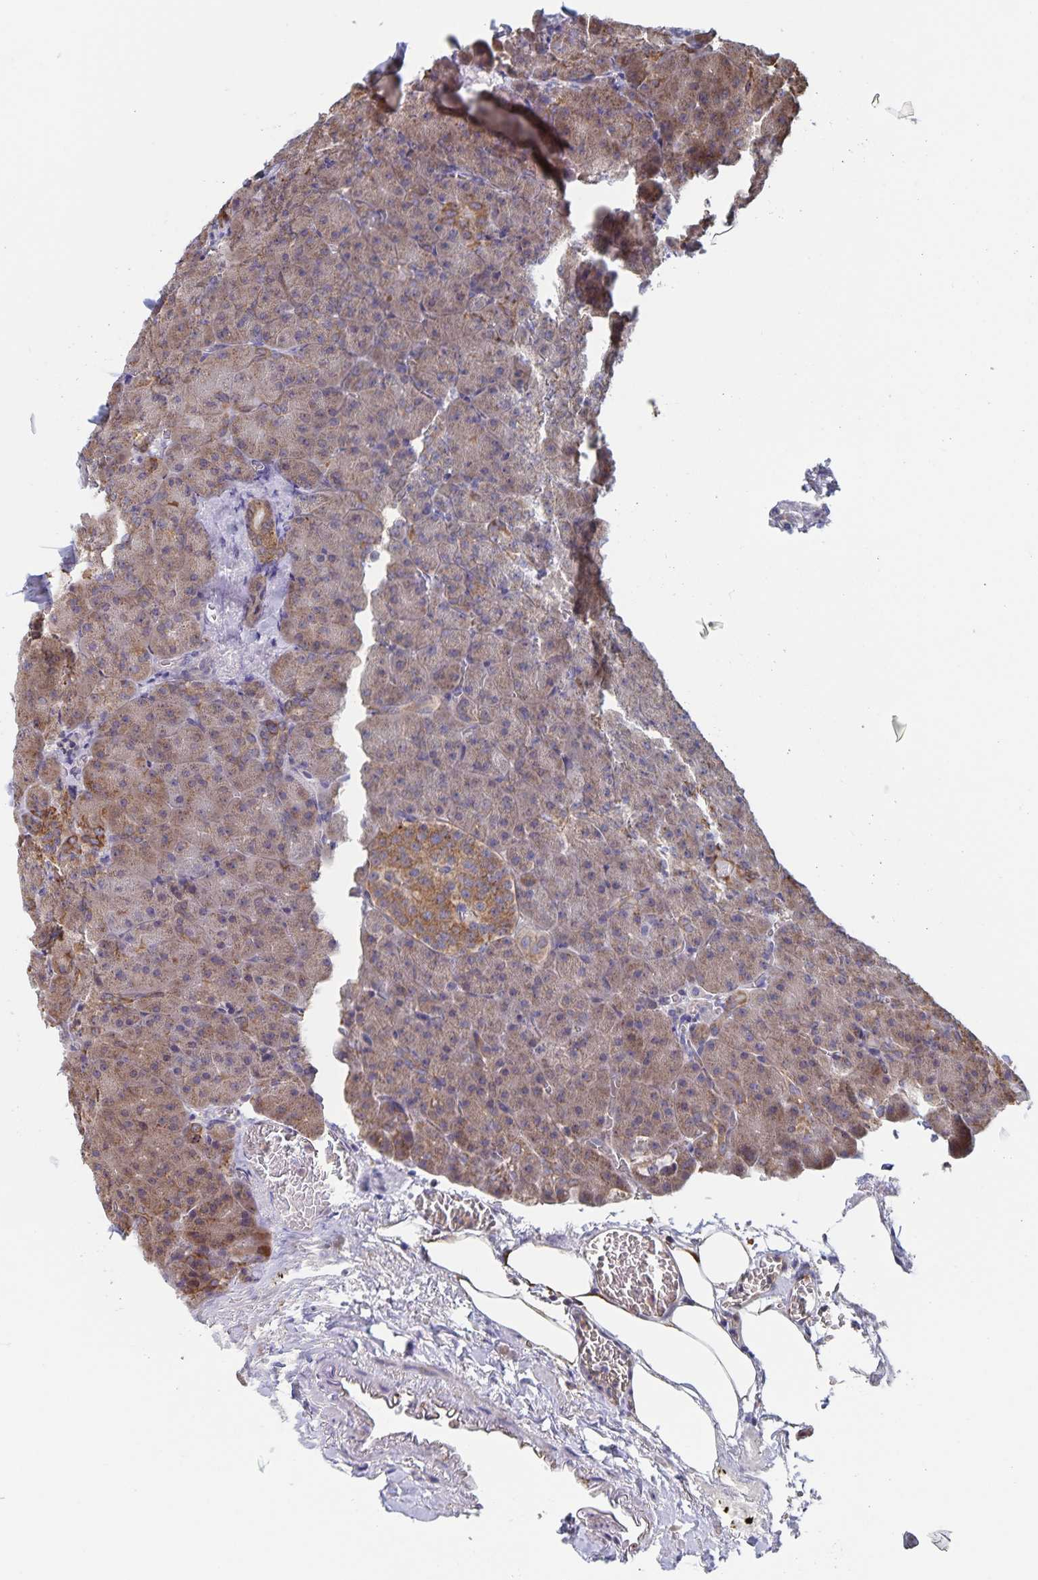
{"staining": {"intensity": "moderate", "quantity": ">75%", "location": "cytoplasmic/membranous"}, "tissue": "pancreas", "cell_type": "Exocrine glandular cells", "image_type": "normal", "snomed": [{"axis": "morphology", "description": "Normal tissue, NOS"}, {"axis": "topography", "description": "Pancreas"}], "caption": "About >75% of exocrine glandular cells in unremarkable pancreas display moderate cytoplasmic/membranous protein expression as visualized by brown immunohistochemical staining.", "gene": "ACACA", "patient": {"sex": "female", "age": 74}}